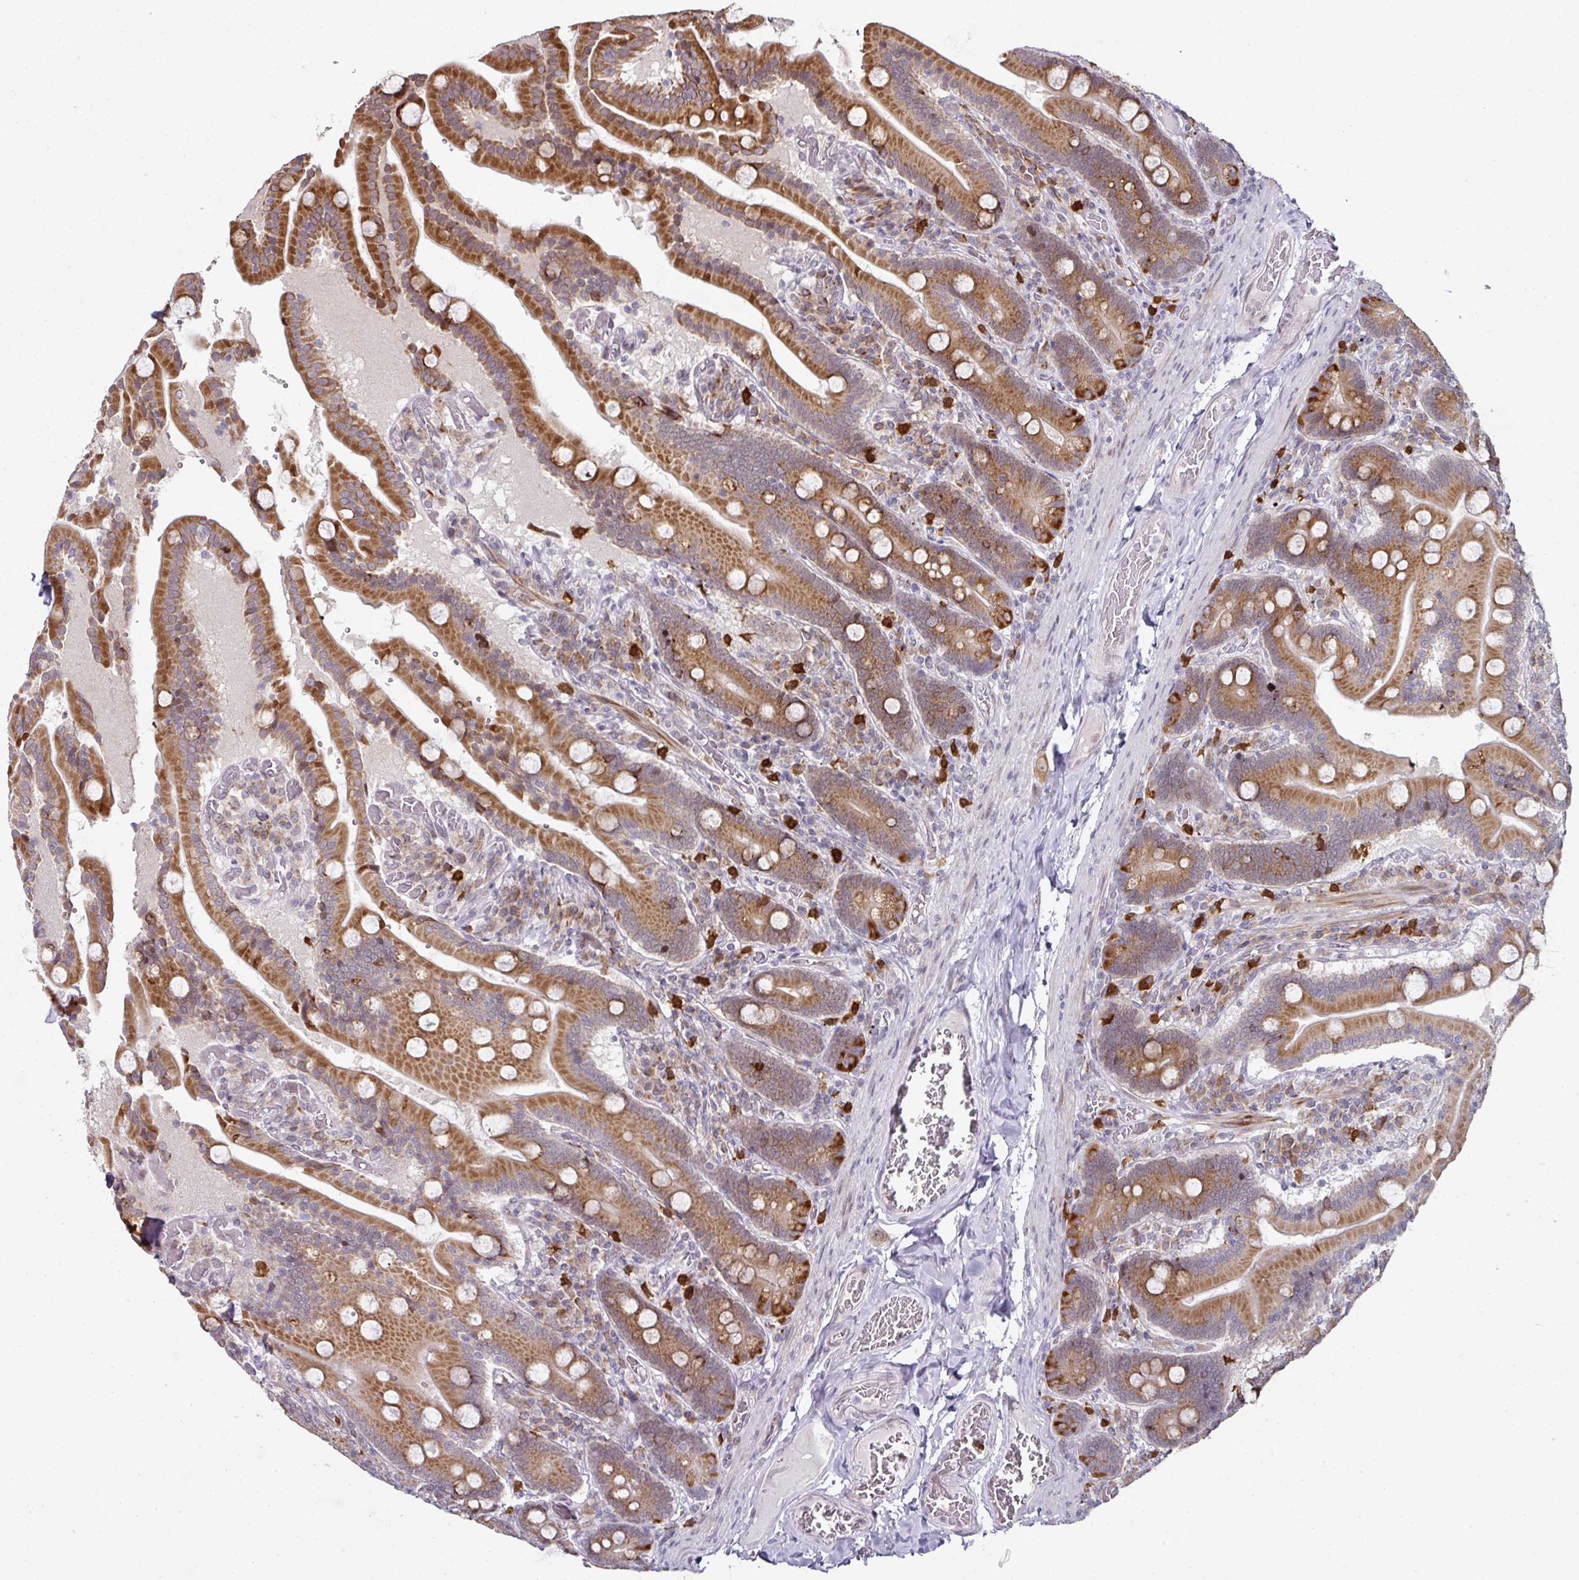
{"staining": {"intensity": "strong", "quantity": ">75%", "location": "cytoplasmic/membranous"}, "tissue": "duodenum", "cell_type": "Glandular cells", "image_type": "normal", "snomed": [{"axis": "morphology", "description": "Normal tissue, NOS"}, {"axis": "topography", "description": "Duodenum"}], "caption": "IHC photomicrograph of normal duodenum: human duodenum stained using immunohistochemistry (IHC) shows high levels of strong protein expression localized specifically in the cytoplasmic/membranous of glandular cells, appearing as a cytoplasmic/membranous brown color.", "gene": "APOLD1", "patient": {"sex": "female", "age": 62}}